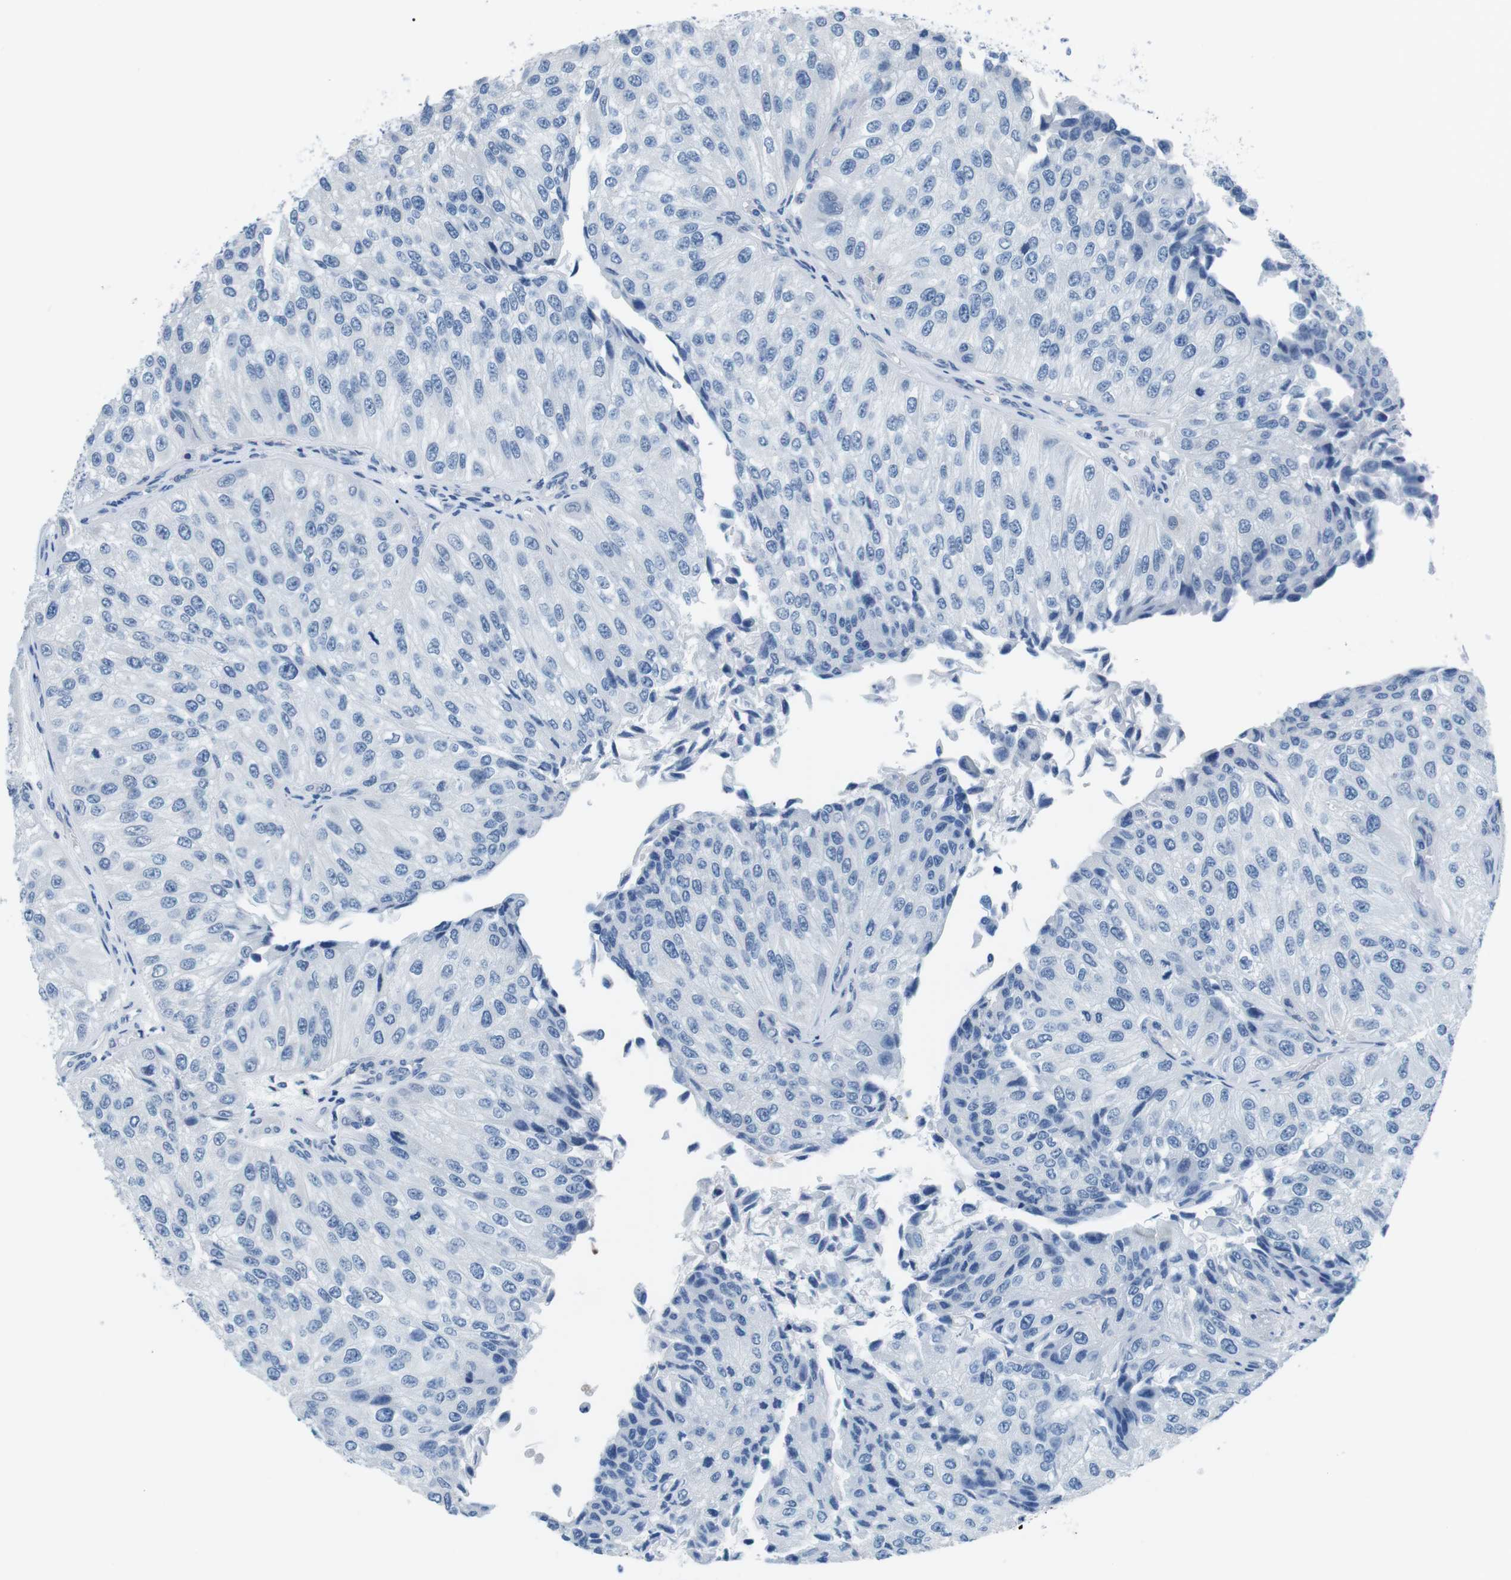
{"staining": {"intensity": "negative", "quantity": "none", "location": "none"}, "tissue": "urothelial cancer", "cell_type": "Tumor cells", "image_type": "cancer", "snomed": [{"axis": "morphology", "description": "Urothelial carcinoma, High grade"}, {"axis": "topography", "description": "Kidney"}, {"axis": "topography", "description": "Urinary bladder"}], "caption": "This photomicrograph is of high-grade urothelial carcinoma stained with IHC to label a protein in brown with the nuclei are counter-stained blue. There is no expression in tumor cells.", "gene": "MUC2", "patient": {"sex": "male", "age": 77}}